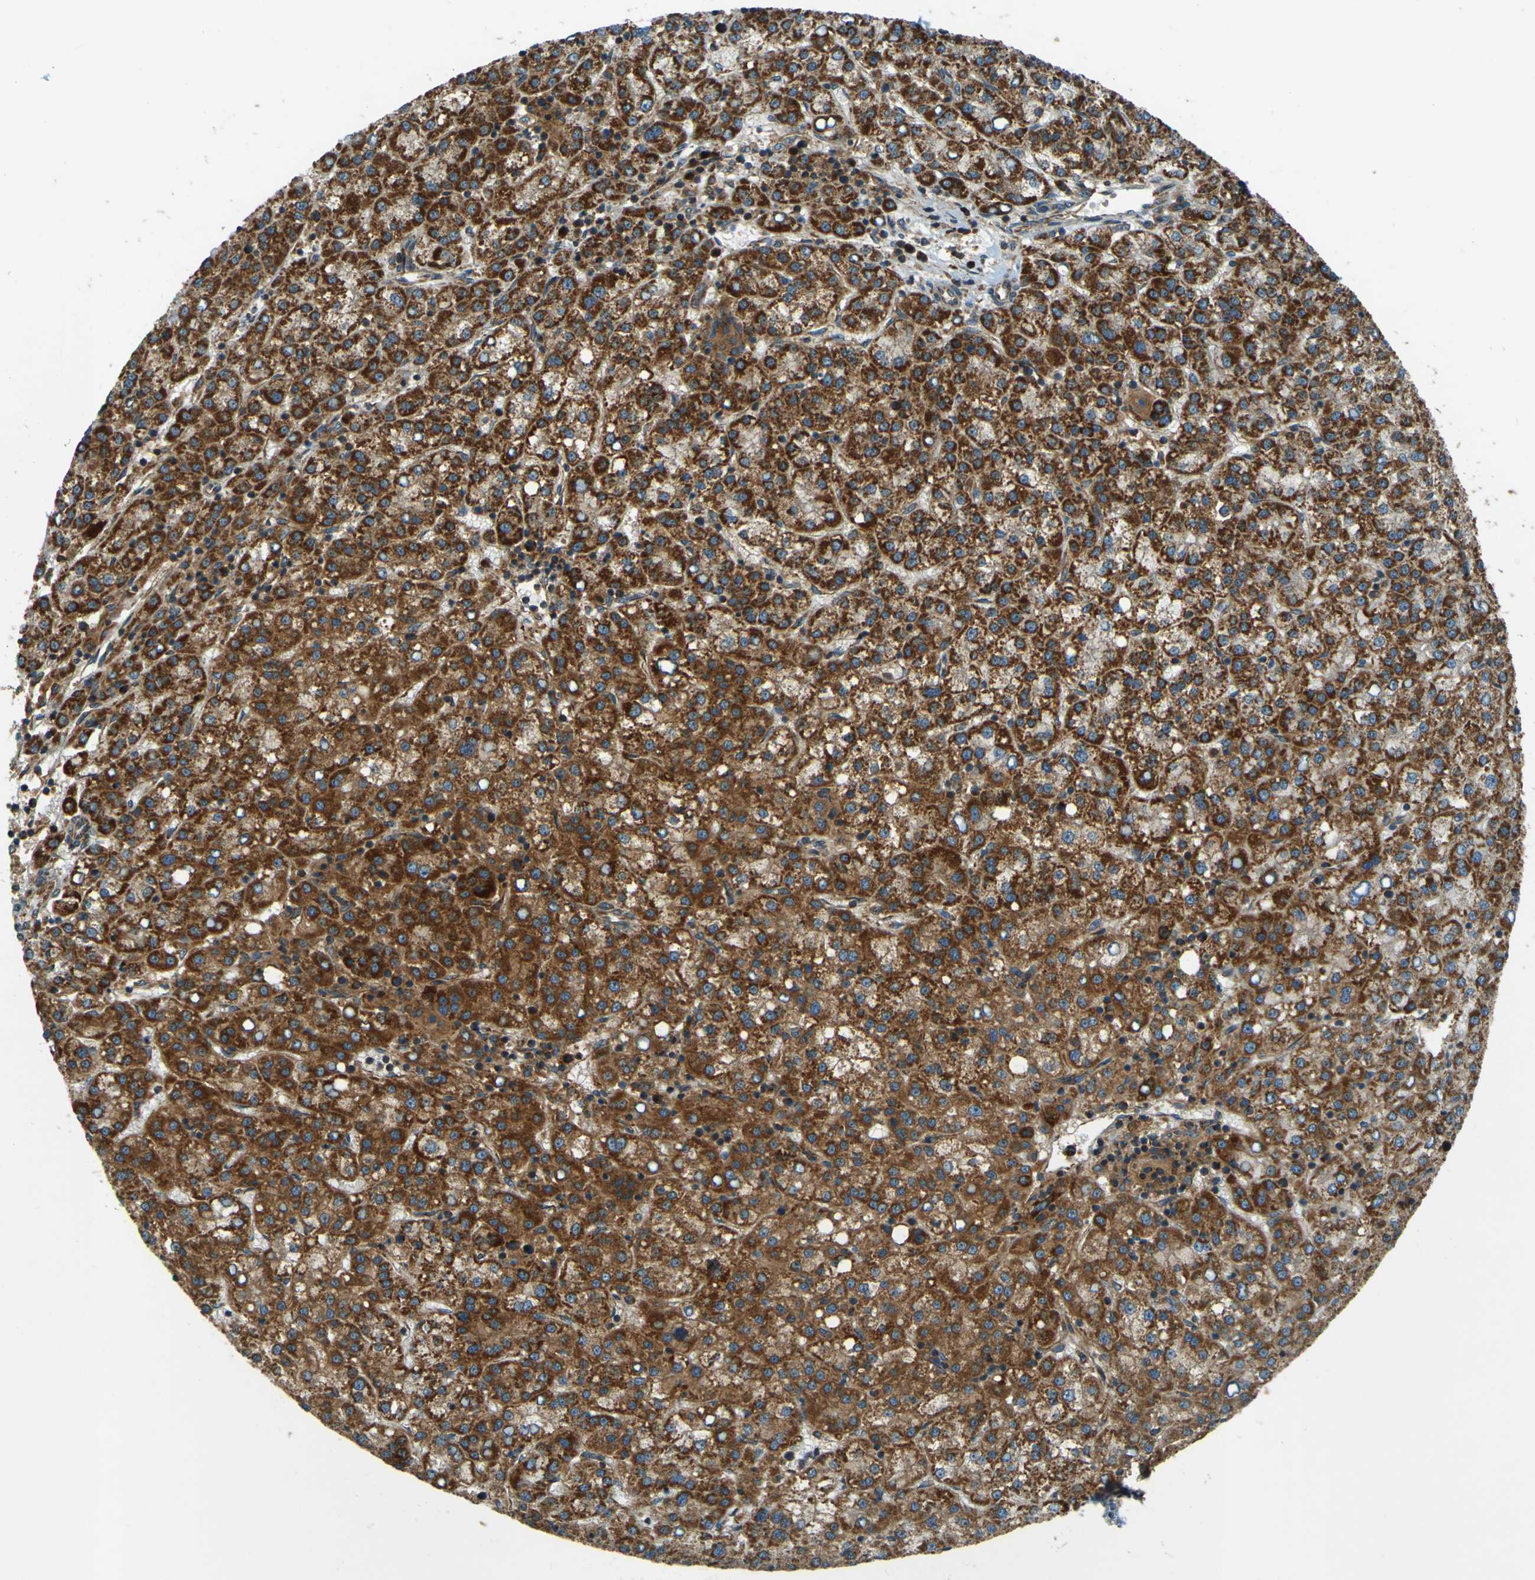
{"staining": {"intensity": "strong", "quantity": ">75%", "location": "cytoplasmic/membranous"}, "tissue": "liver cancer", "cell_type": "Tumor cells", "image_type": "cancer", "snomed": [{"axis": "morphology", "description": "Carcinoma, Hepatocellular, NOS"}, {"axis": "topography", "description": "Liver"}], "caption": "Hepatocellular carcinoma (liver) stained with immunohistochemistry (IHC) reveals strong cytoplasmic/membranous expression in approximately >75% of tumor cells. The protein of interest is stained brown, and the nuclei are stained in blue (DAB IHC with brightfield microscopy, high magnification).", "gene": "DNAJC5", "patient": {"sex": "female", "age": 58}}